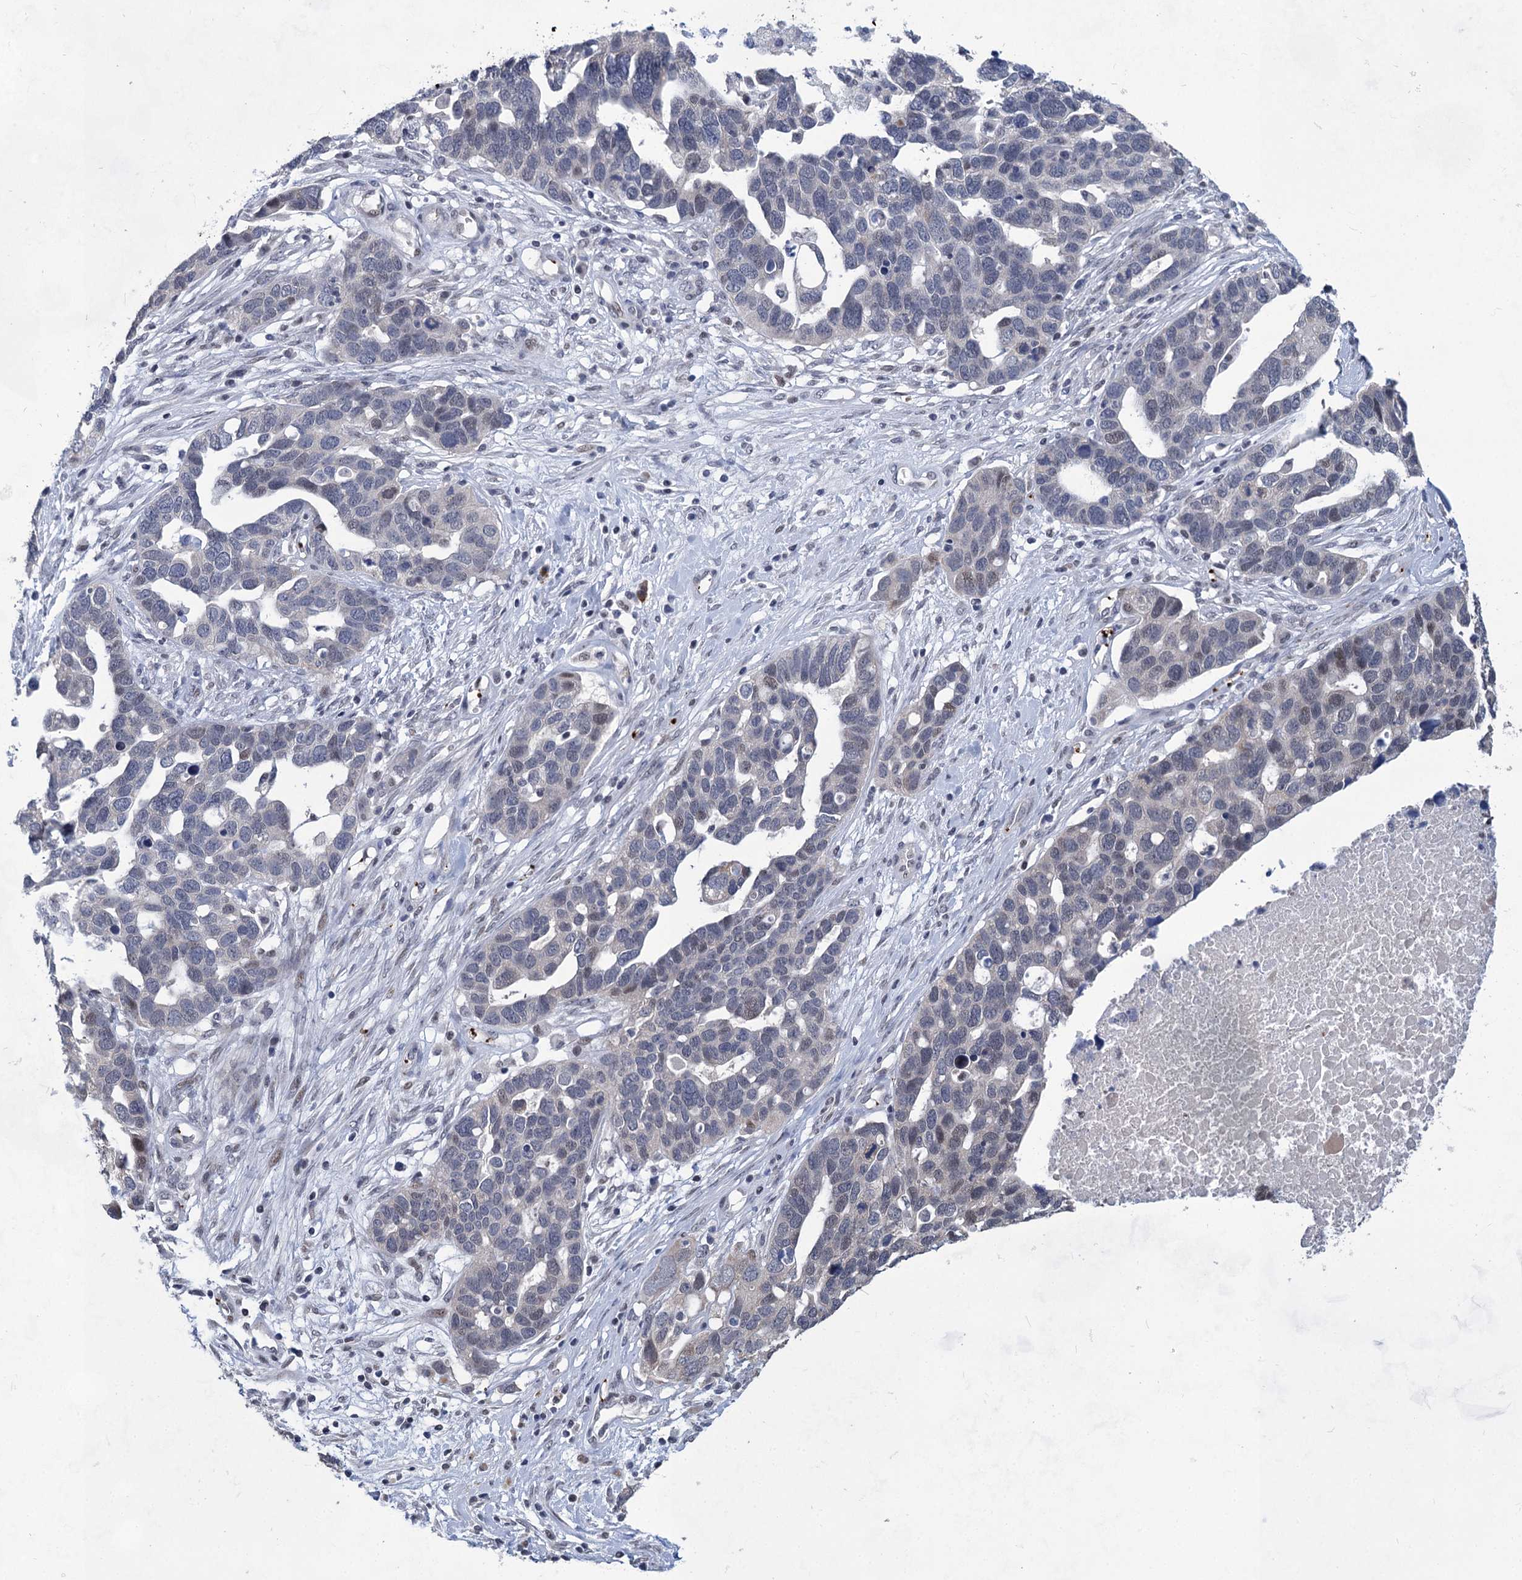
{"staining": {"intensity": "negative", "quantity": "none", "location": "none"}, "tissue": "ovarian cancer", "cell_type": "Tumor cells", "image_type": "cancer", "snomed": [{"axis": "morphology", "description": "Cystadenocarcinoma, serous, NOS"}, {"axis": "topography", "description": "Ovary"}], "caption": "Immunohistochemistry (IHC) histopathology image of neoplastic tissue: ovarian serous cystadenocarcinoma stained with DAB reveals no significant protein positivity in tumor cells.", "gene": "MON2", "patient": {"sex": "female", "age": 54}}